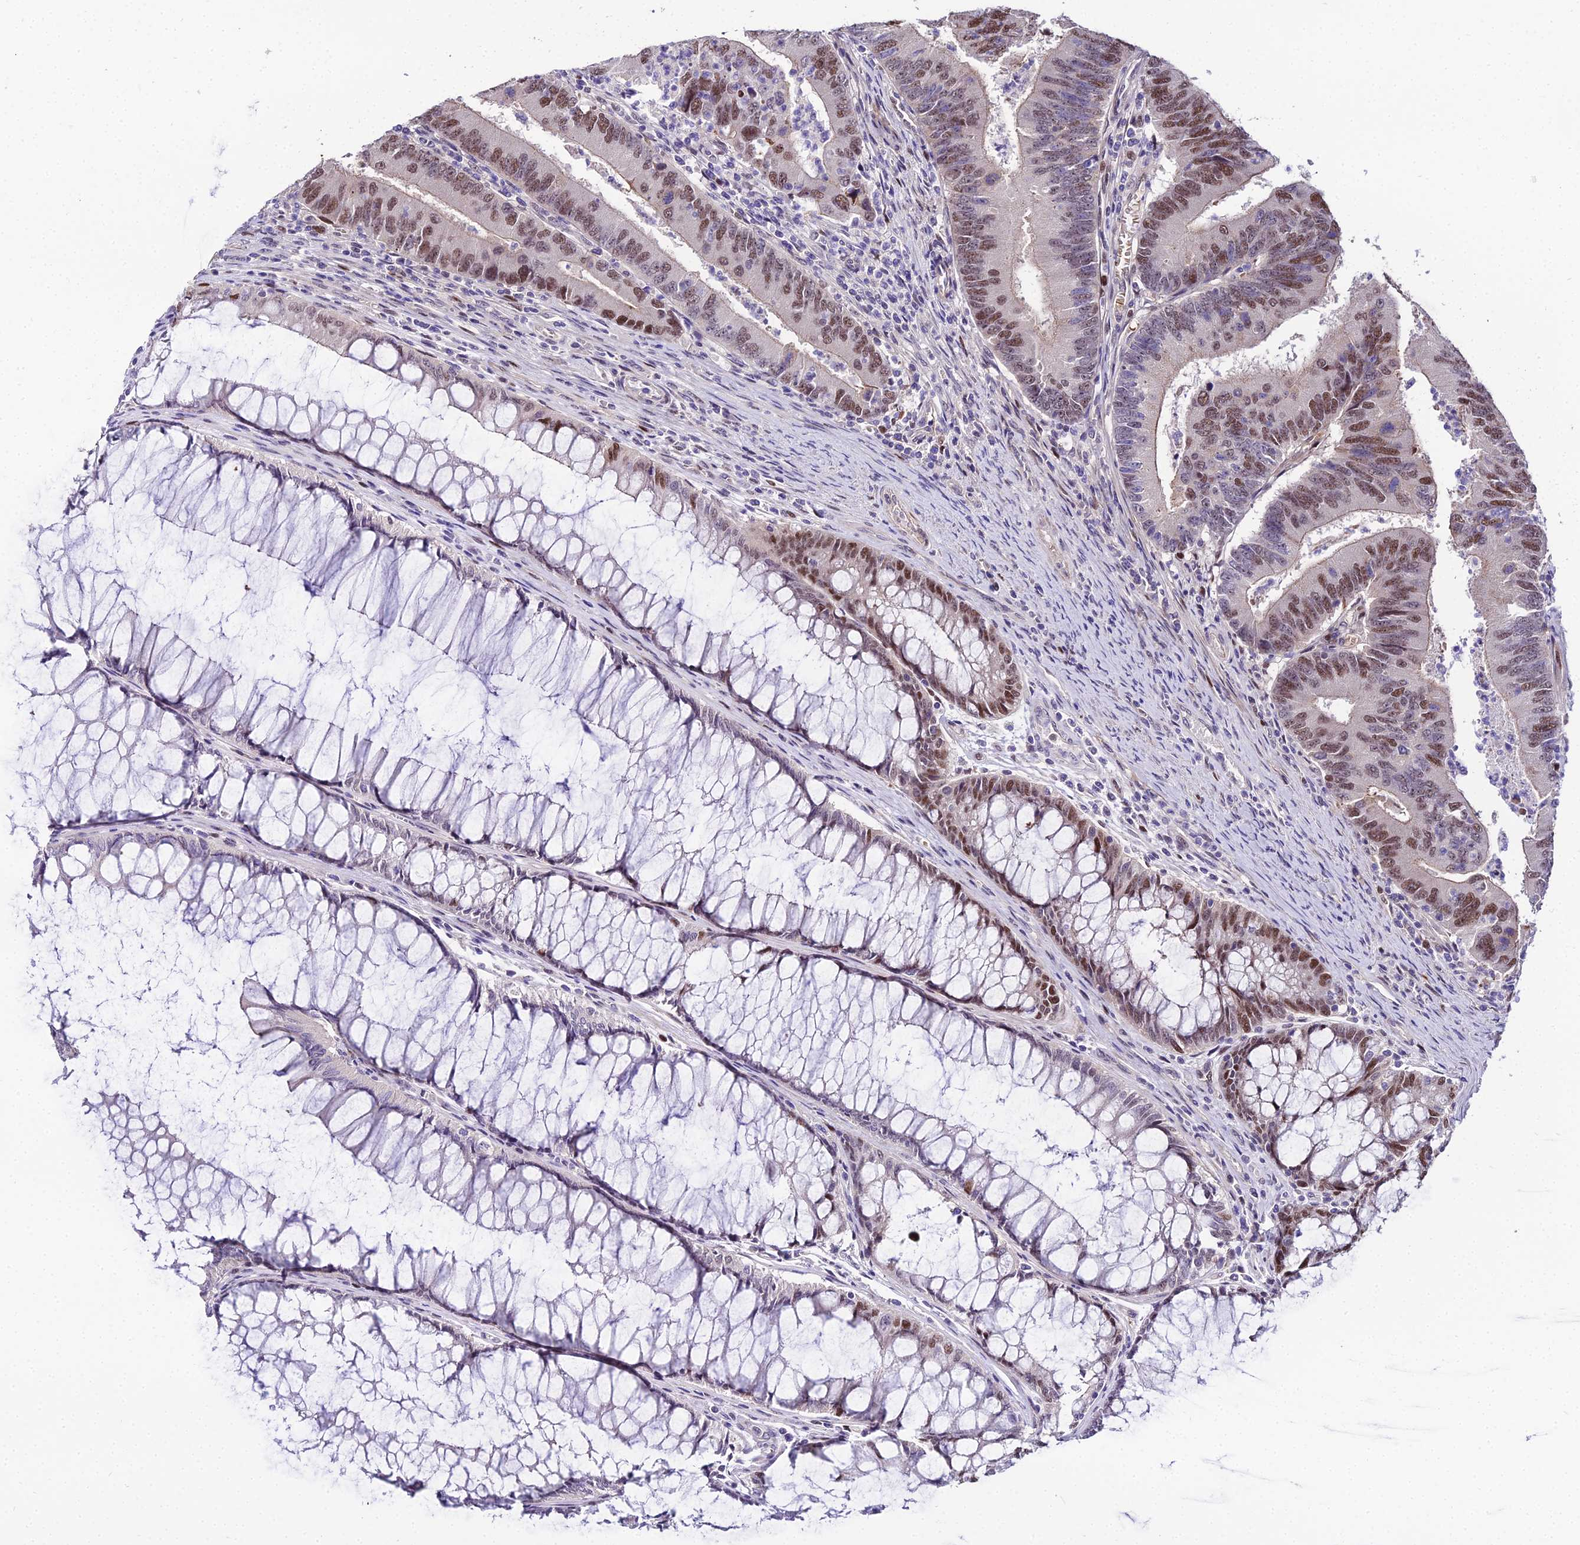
{"staining": {"intensity": "moderate", "quantity": ">75%", "location": "nuclear"}, "tissue": "colorectal cancer", "cell_type": "Tumor cells", "image_type": "cancer", "snomed": [{"axis": "morphology", "description": "Adenocarcinoma, NOS"}, {"axis": "topography", "description": "Colon"}], "caption": "Adenocarcinoma (colorectal) stained with a protein marker reveals moderate staining in tumor cells.", "gene": "TRIML2", "patient": {"sex": "female", "age": 67}}